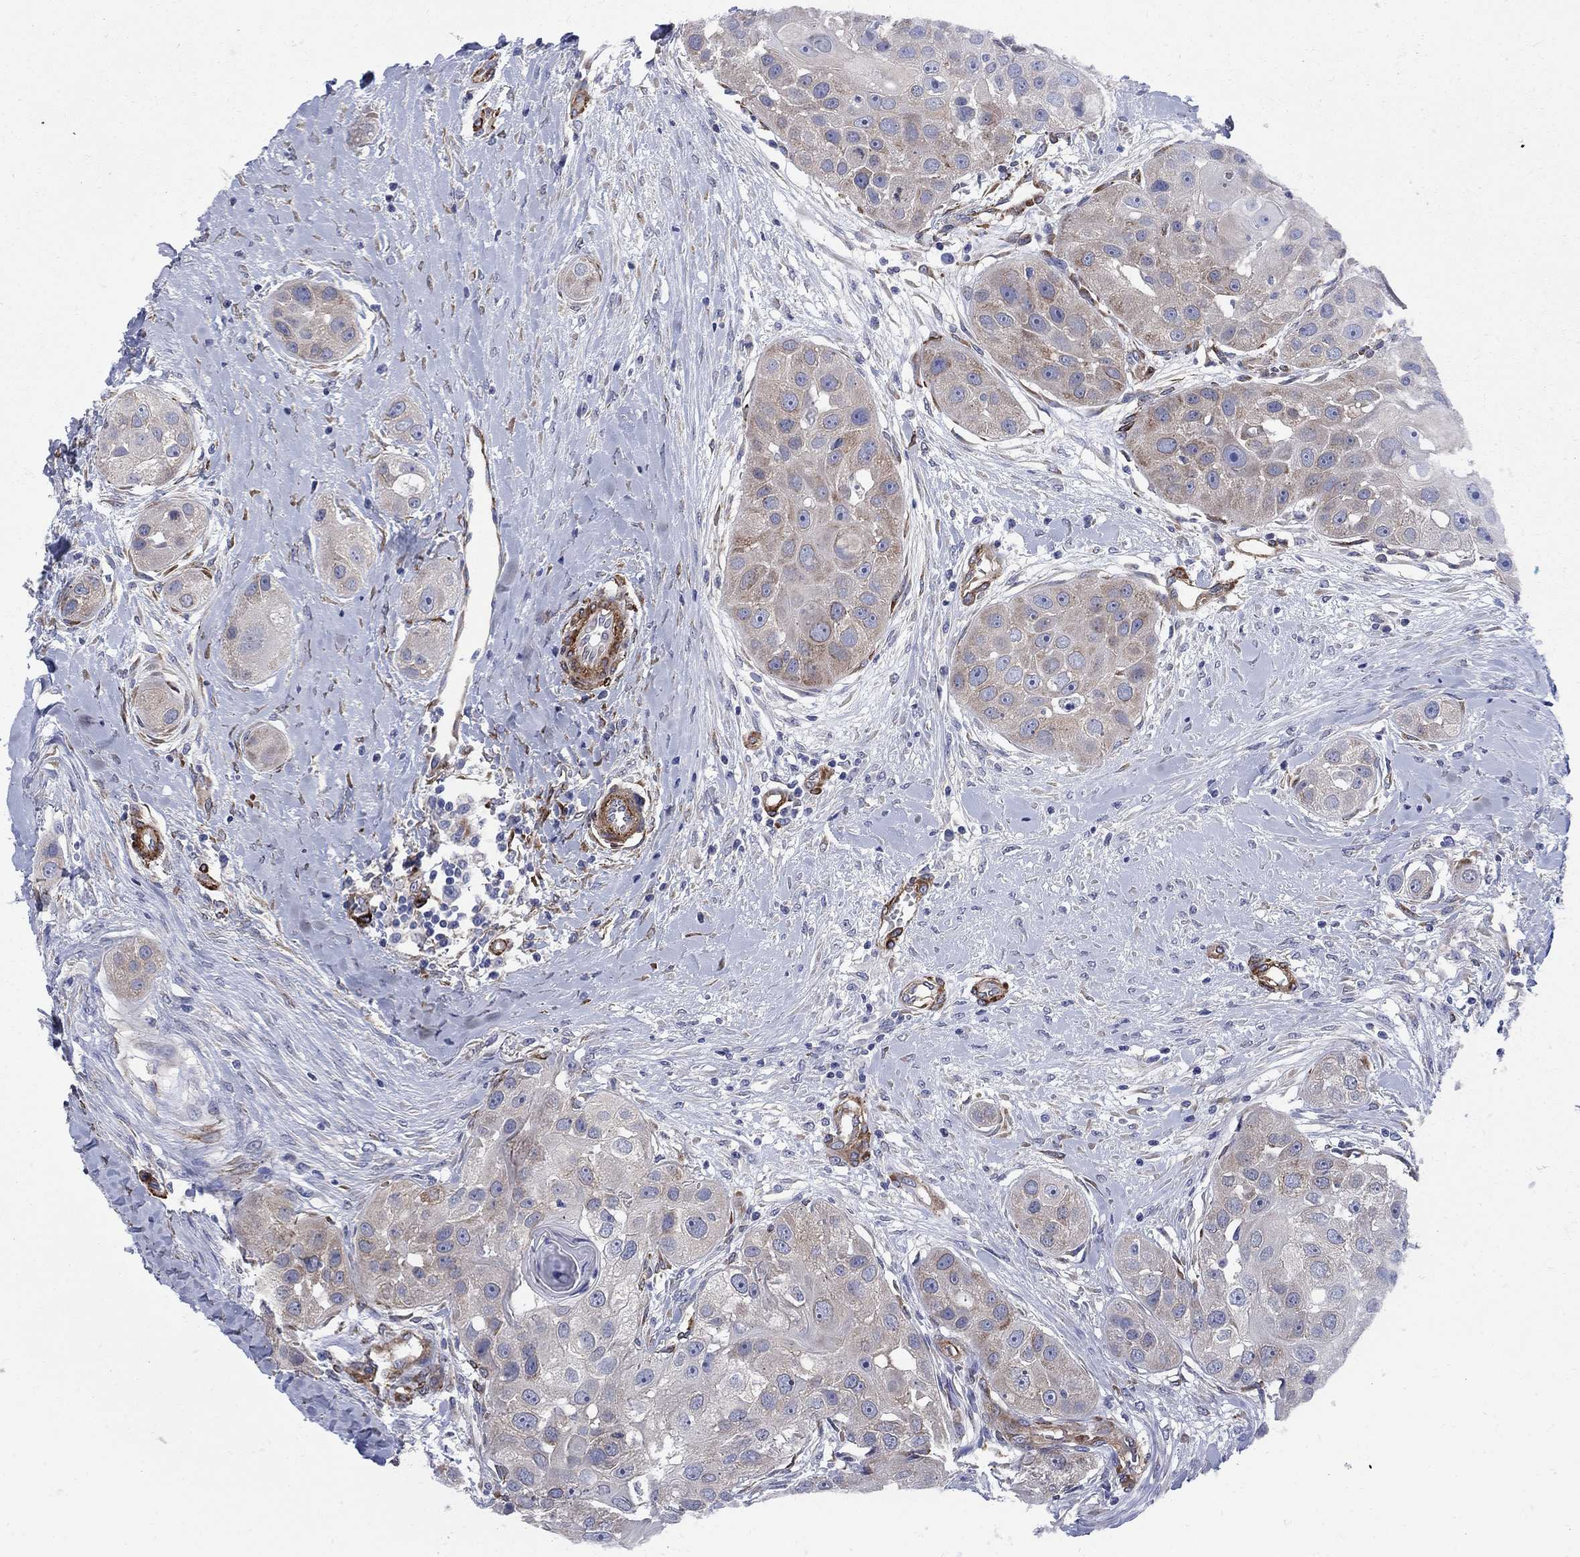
{"staining": {"intensity": "negative", "quantity": "none", "location": "none"}, "tissue": "head and neck cancer", "cell_type": "Tumor cells", "image_type": "cancer", "snomed": [{"axis": "morphology", "description": "Normal tissue, NOS"}, {"axis": "morphology", "description": "Squamous cell carcinoma, NOS"}, {"axis": "topography", "description": "Skeletal muscle"}, {"axis": "topography", "description": "Head-Neck"}], "caption": "Immunohistochemistry micrograph of neoplastic tissue: head and neck cancer (squamous cell carcinoma) stained with DAB (3,3'-diaminobenzidine) displays no significant protein staining in tumor cells. (Brightfield microscopy of DAB (3,3'-diaminobenzidine) immunohistochemistry at high magnification).", "gene": "SEPTIN8", "patient": {"sex": "male", "age": 51}}